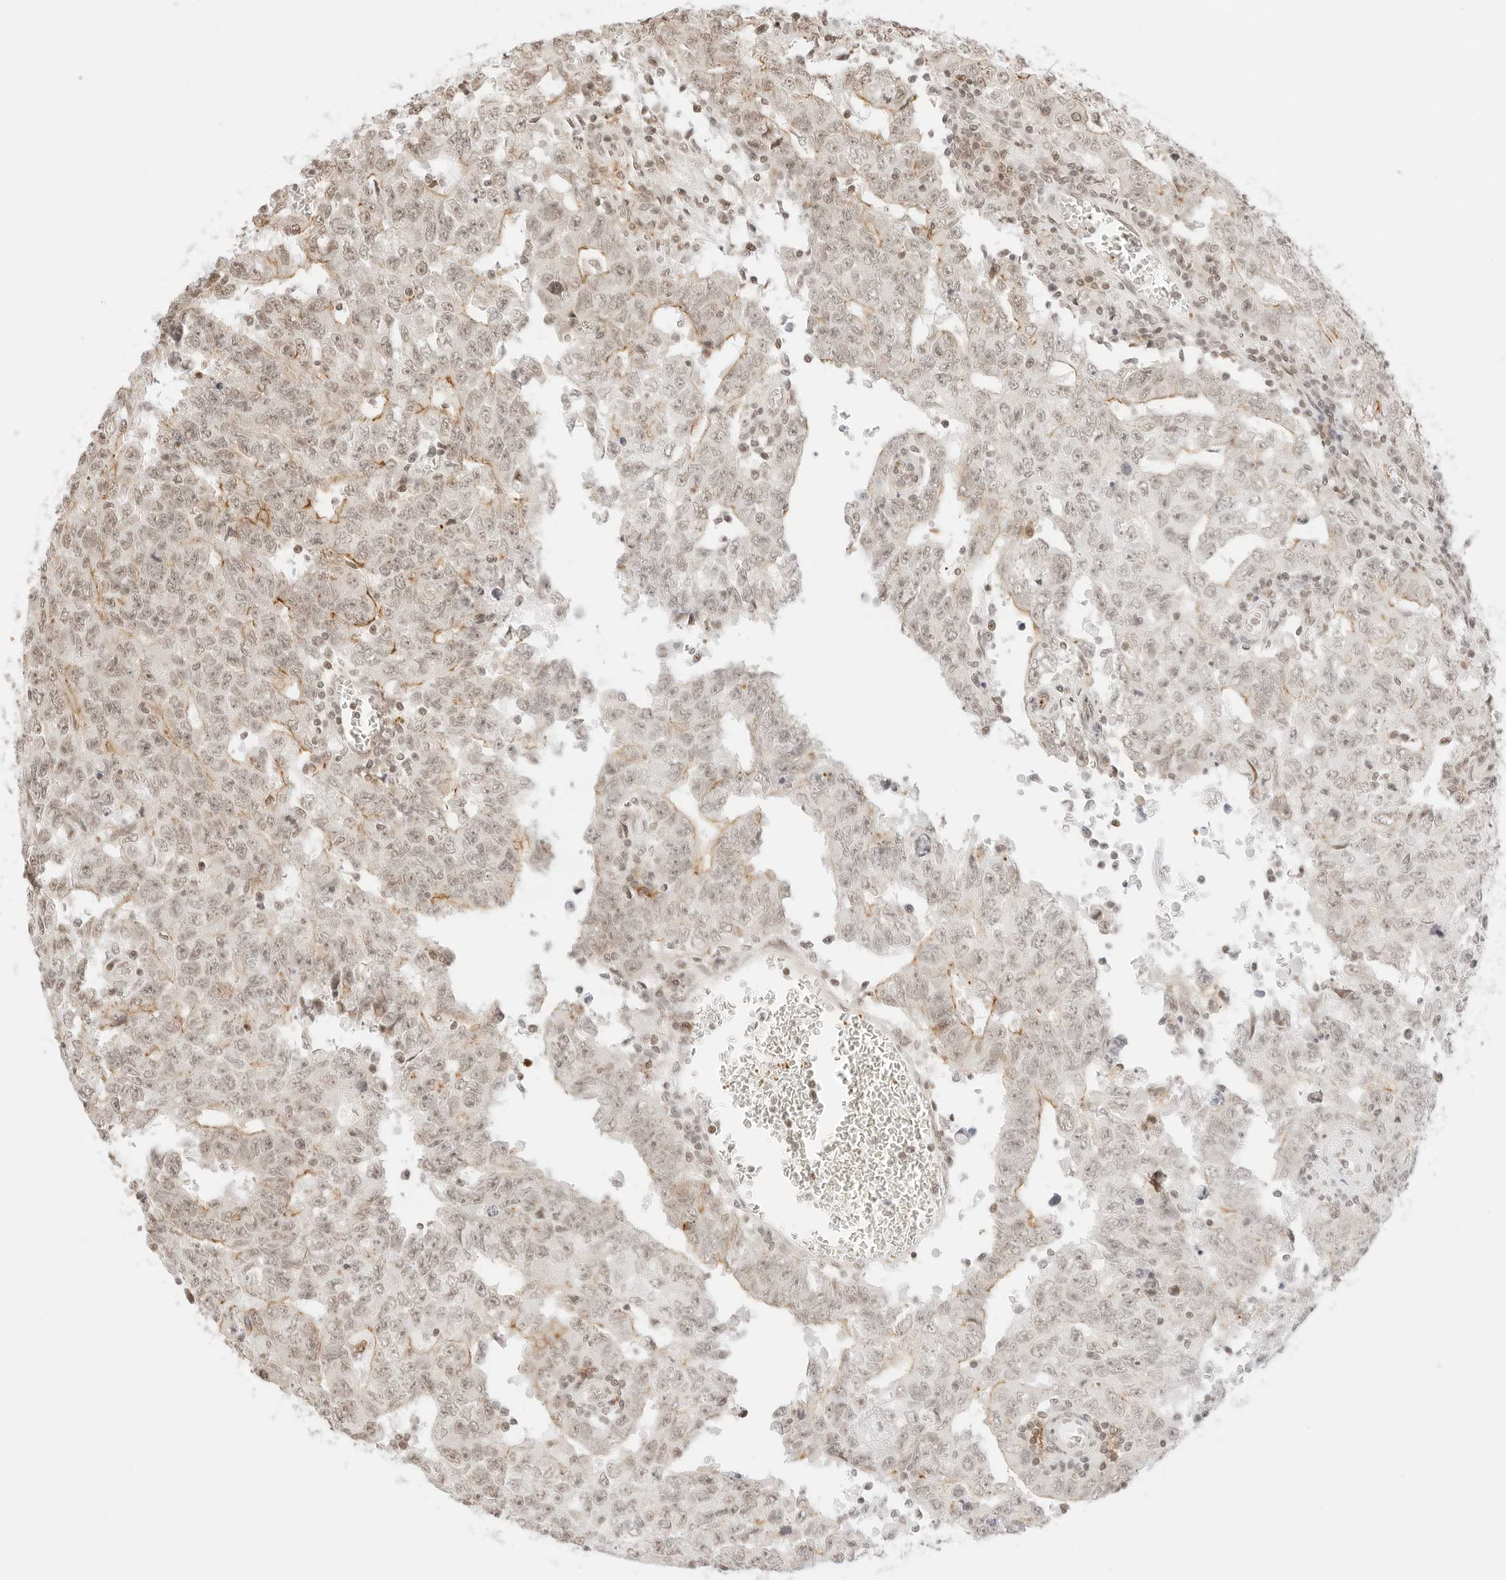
{"staining": {"intensity": "moderate", "quantity": "<25%", "location": "cytoplasmic/membranous"}, "tissue": "testis cancer", "cell_type": "Tumor cells", "image_type": "cancer", "snomed": [{"axis": "morphology", "description": "Carcinoma, Embryonal, NOS"}, {"axis": "topography", "description": "Testis"}], "caption": "Human embryonal carcinoma (testis) stained for a protein (brown) demonstrates moderate cytoplasmic/membranous positive expression in about <25% of tumor cells.", "gene": "GNAS", "patient": {"sex": "male", "age": 26}}